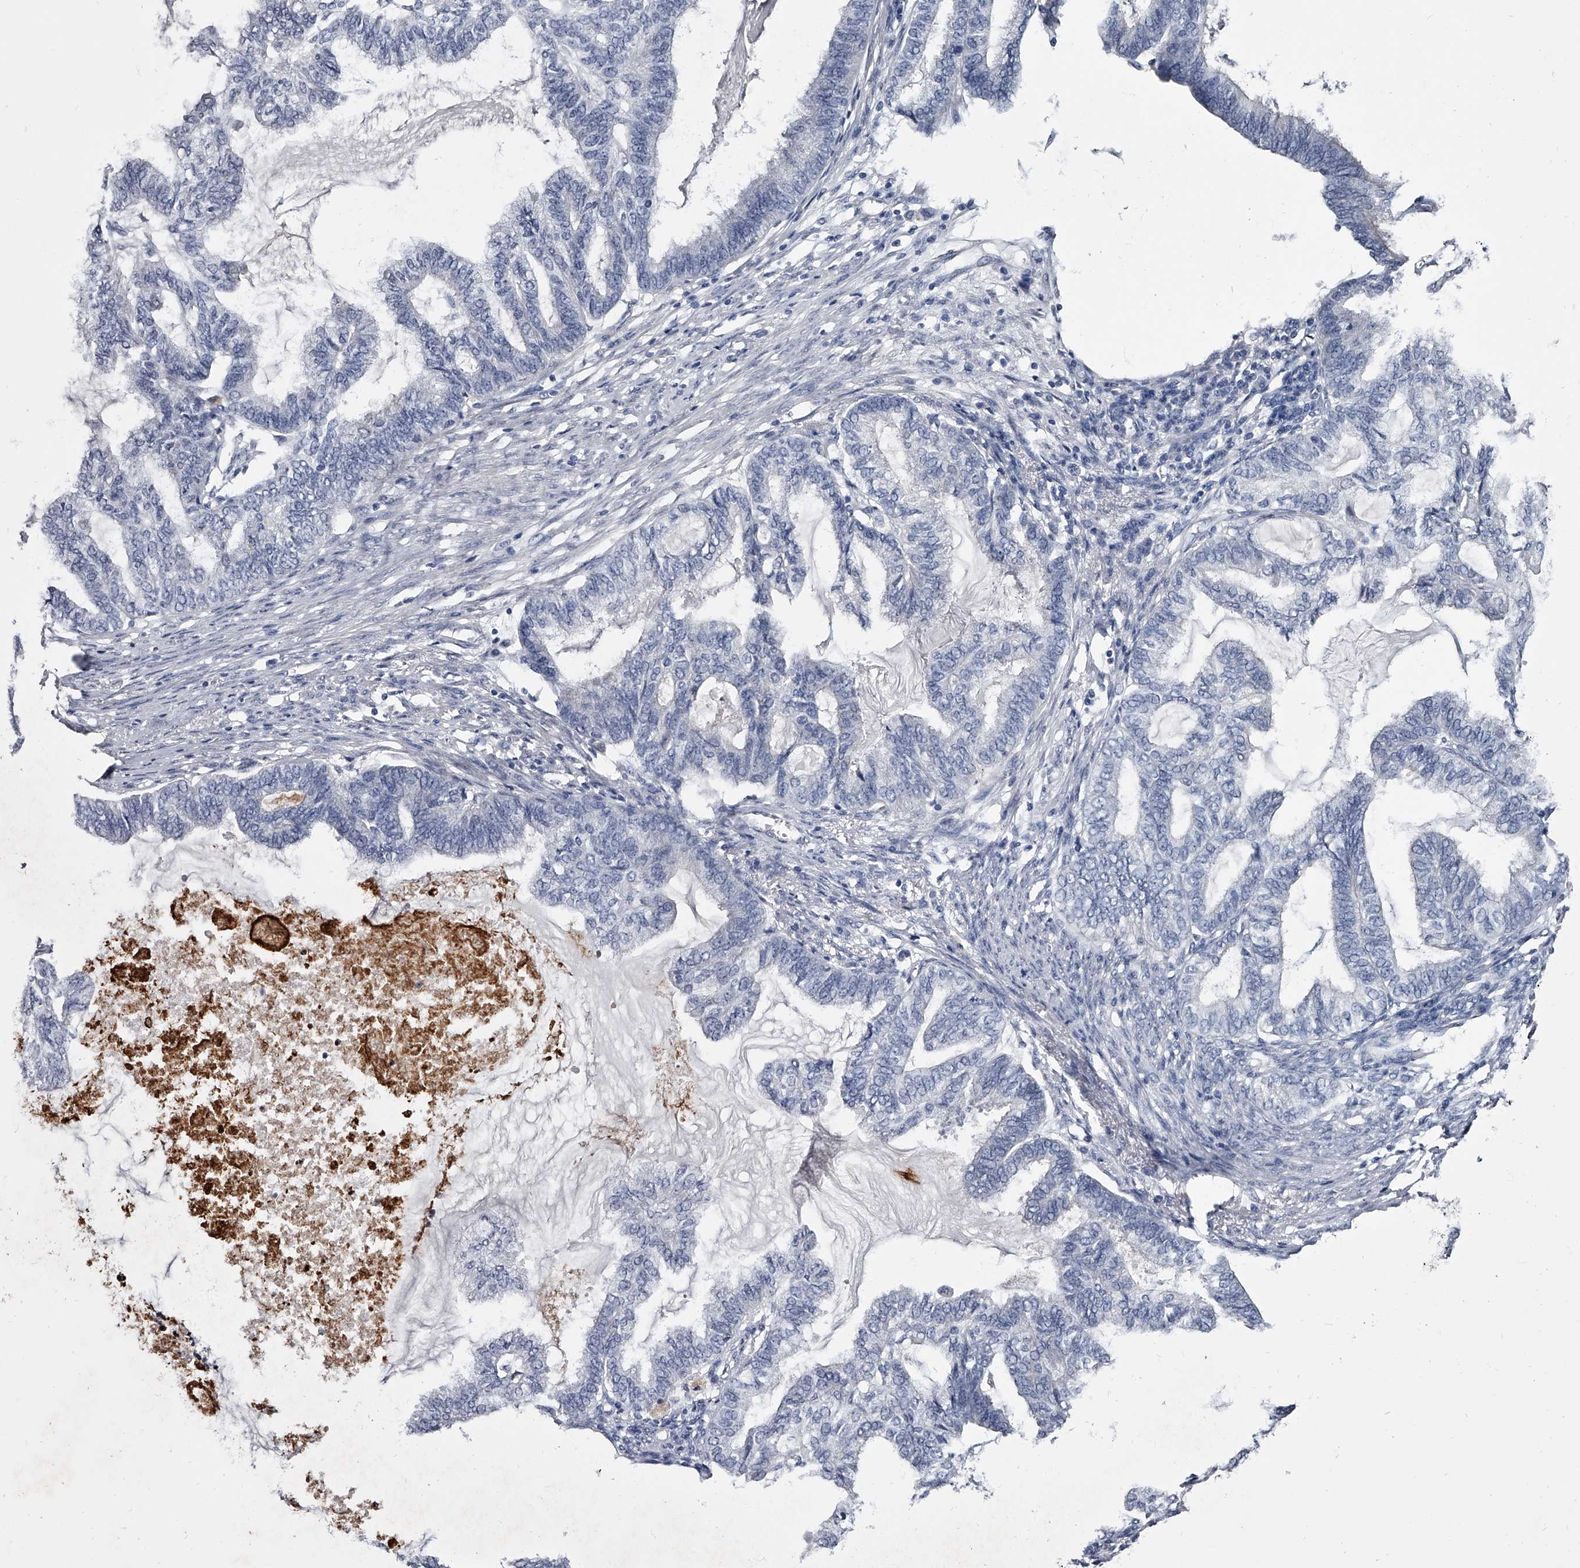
{"staining": {"intensity": "negative", "quantity": "none", "location": "none"}, "tissue": "endometrial cancer", "cell_type": "Tumor cells", "image_type": "cancer", "snomed": [{"axis": "morphology", "description": "Adenocarcinoma, NOS"}, {"axis": "topography", "description": "Endometrium"}], "caption": "The immunohistochemistry image has no significant staining in tumor cells of adenocarcinoma (endometrial) tissue. (IHC, brightfield microscopy, high magnification).", "gene": "GAPVD1", "patient": {"sex": "female", "age": 86}}